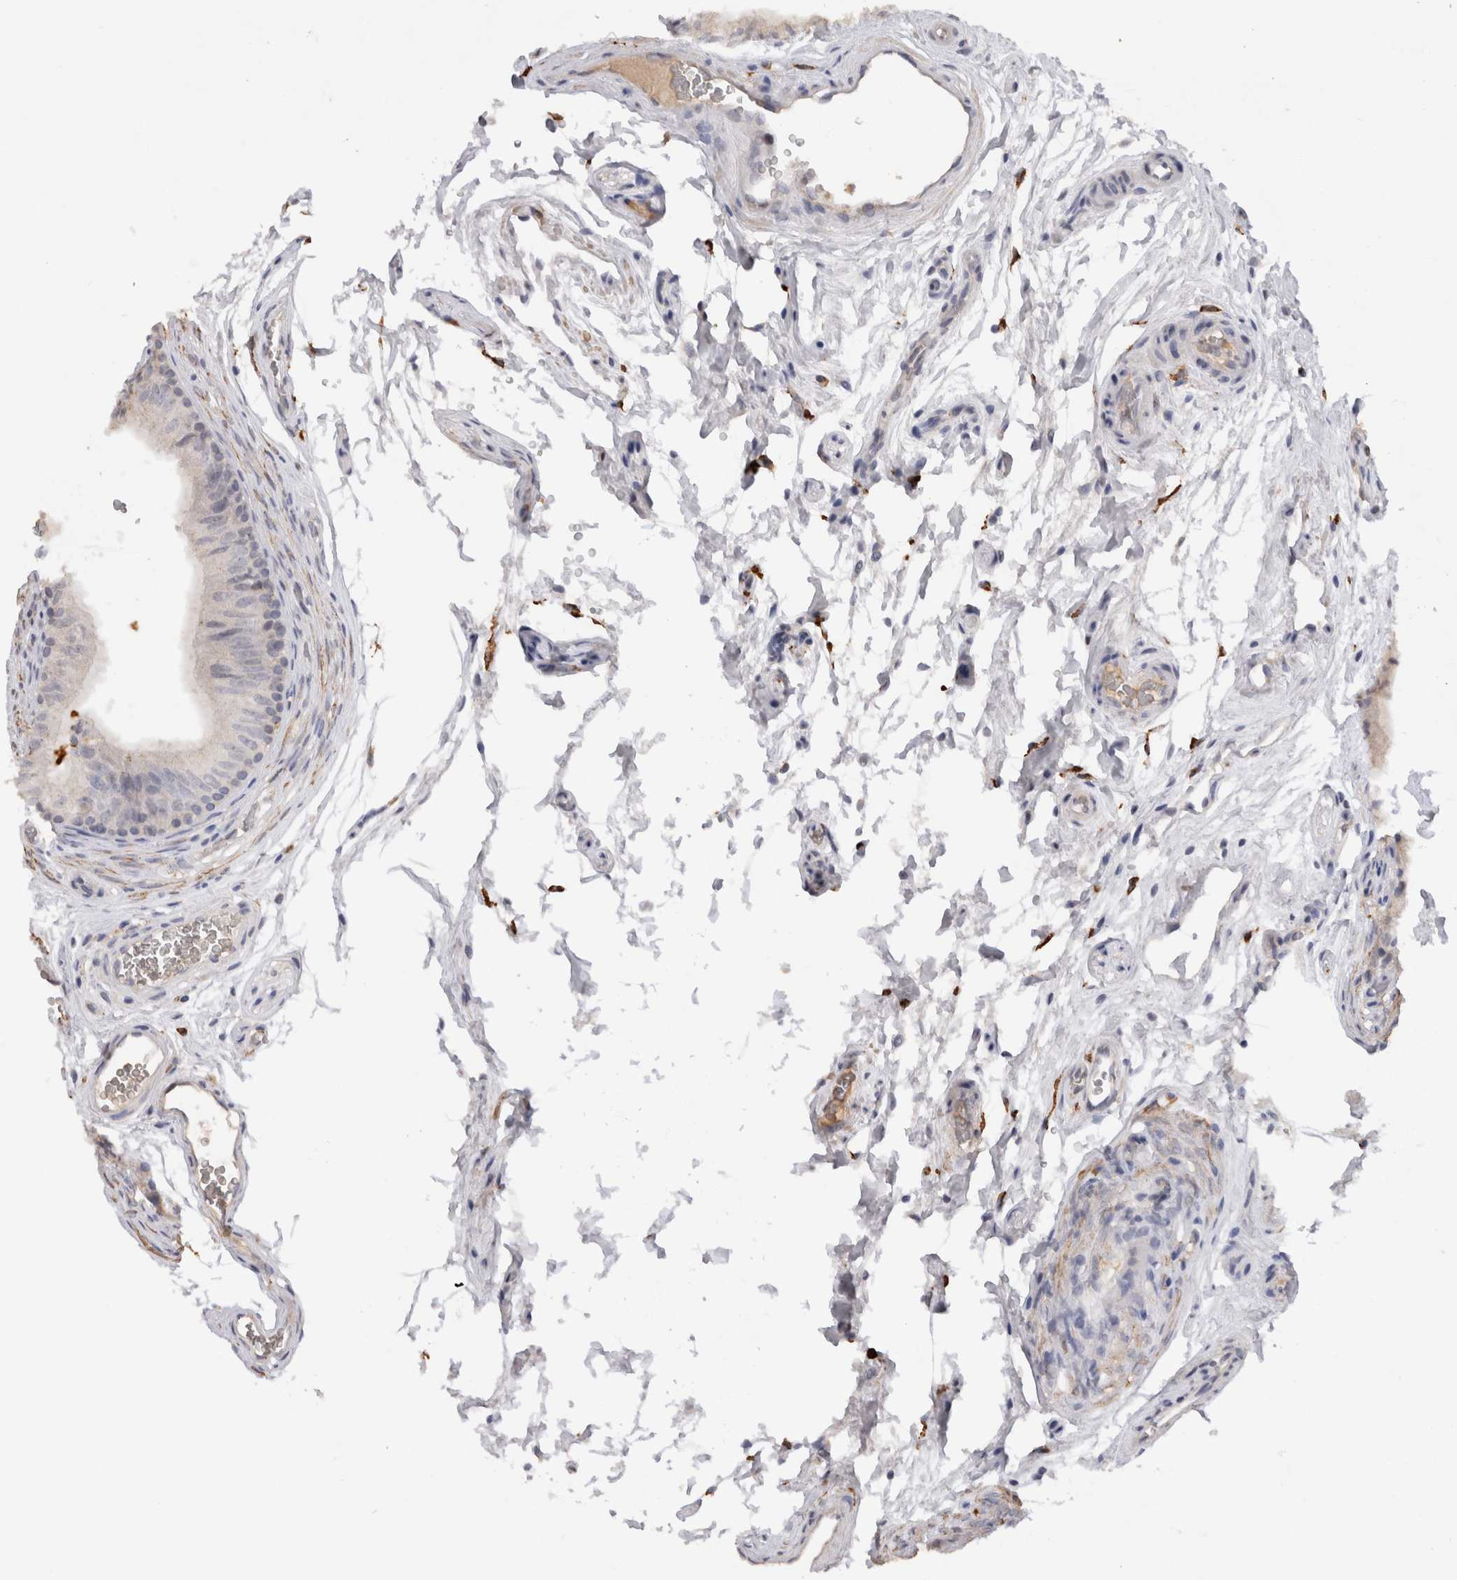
{"staining": {"intensity": "weak", "quantity": "<25%", "location": "cytoplasmic/membranous"}, "tissue": "epididymis", "cell_type": "Glandular cells", "image_type": "normal", "snomed": [{"axis": "morphology", "description": "Normal tissue, NOS"}, {"axis": "topography", "description": "Epididymis"}], "caption": "Immunohistochemical staining of unremarkable human epididymis reveals no significant staining in glandular cells. Nuclei are stained in blue.", "gene": "VSIG4", "patient": {"sex": "male", "age": 36}}